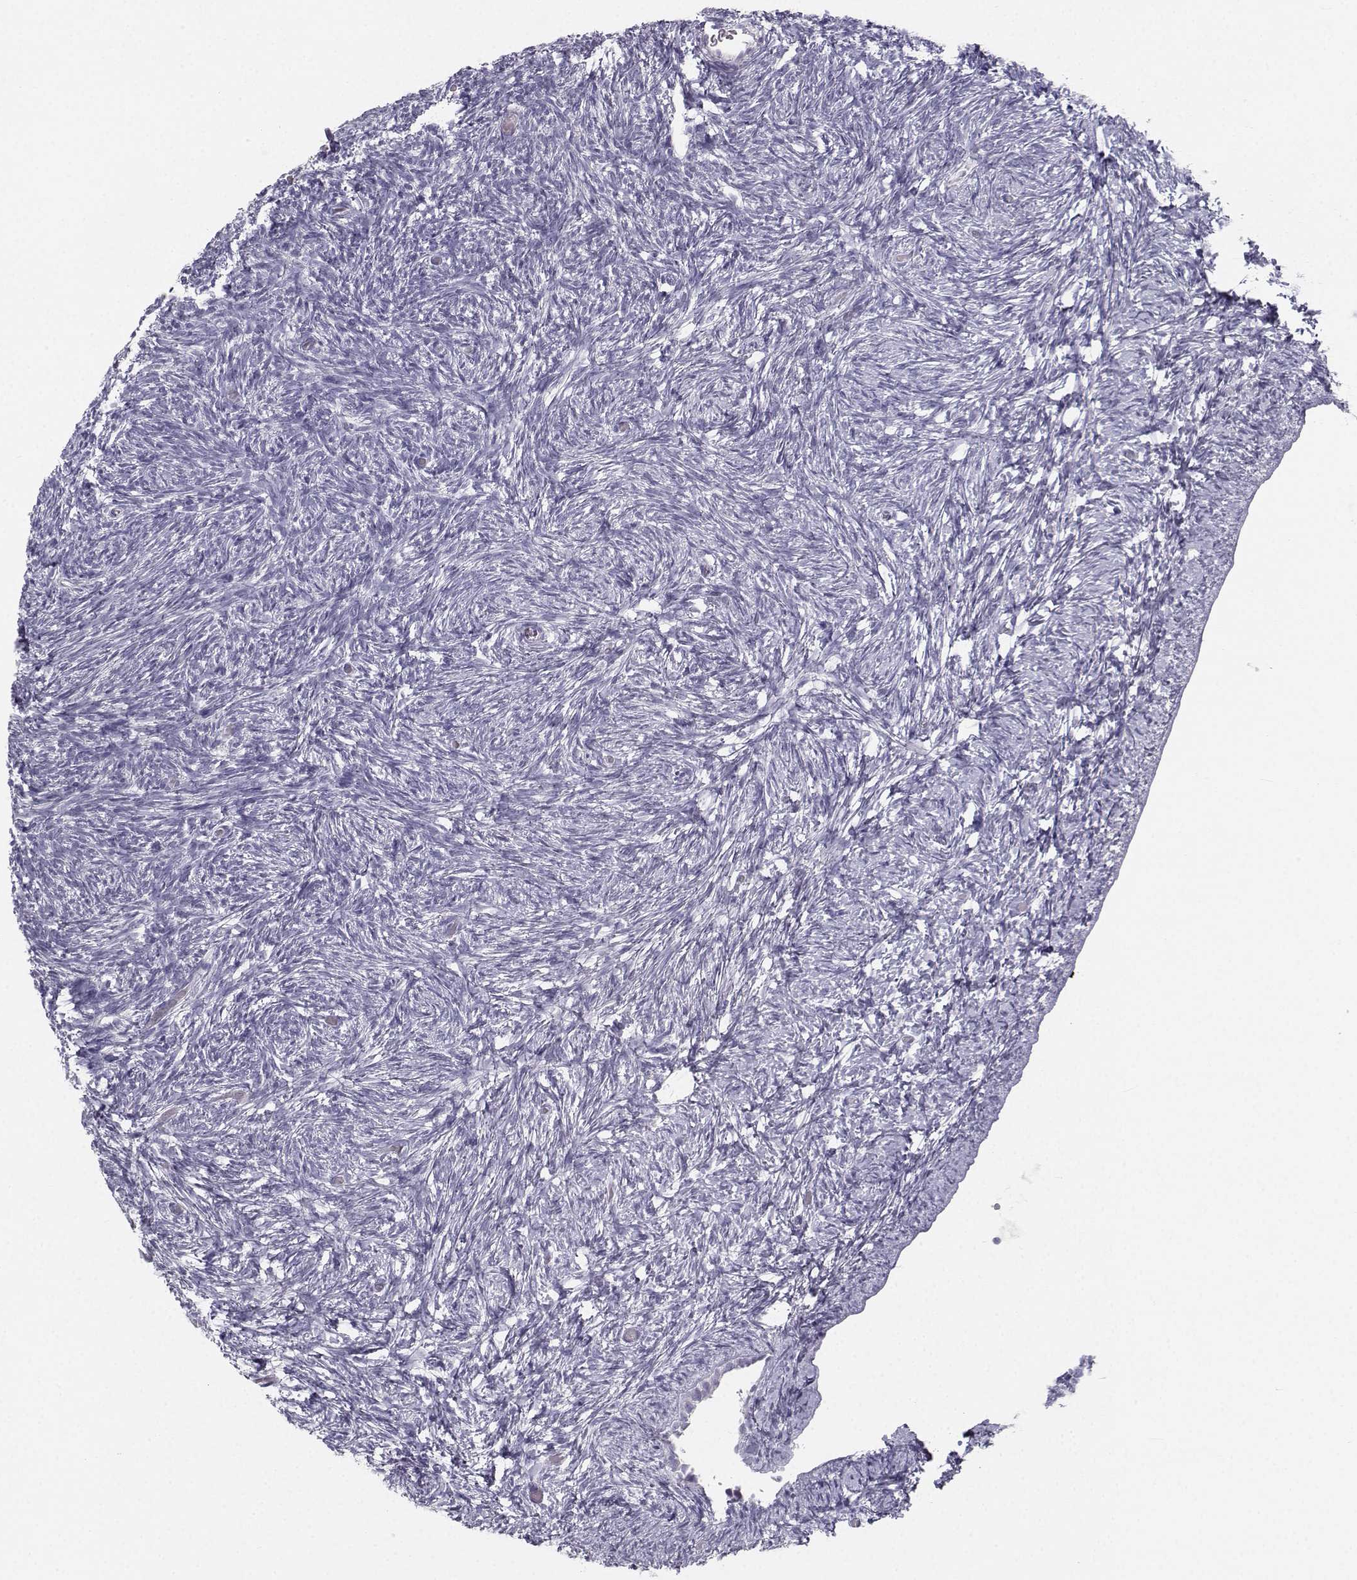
{"staining": {"intensity": "negative", "quantity": "none", "location": "none"}, "tissue": "ovary", "cell_type": "Ovarian stroma cells", "image_type": "normal", "snomed": [{"axis": "morphology", "description": "Normal tissue, NOS"}, {"axis": "topography", "description": "Ovary"}], "caption": "A high-resolution micrograph shows immunohistochemistry (IHC) staining of benign ovary, which reveals no significant staining in ovarian stroma cells. (DAB IHC with hematoxylin counter stain).", "gene": "SYCE1", "patient": {"sex": "female", "age": 39}}